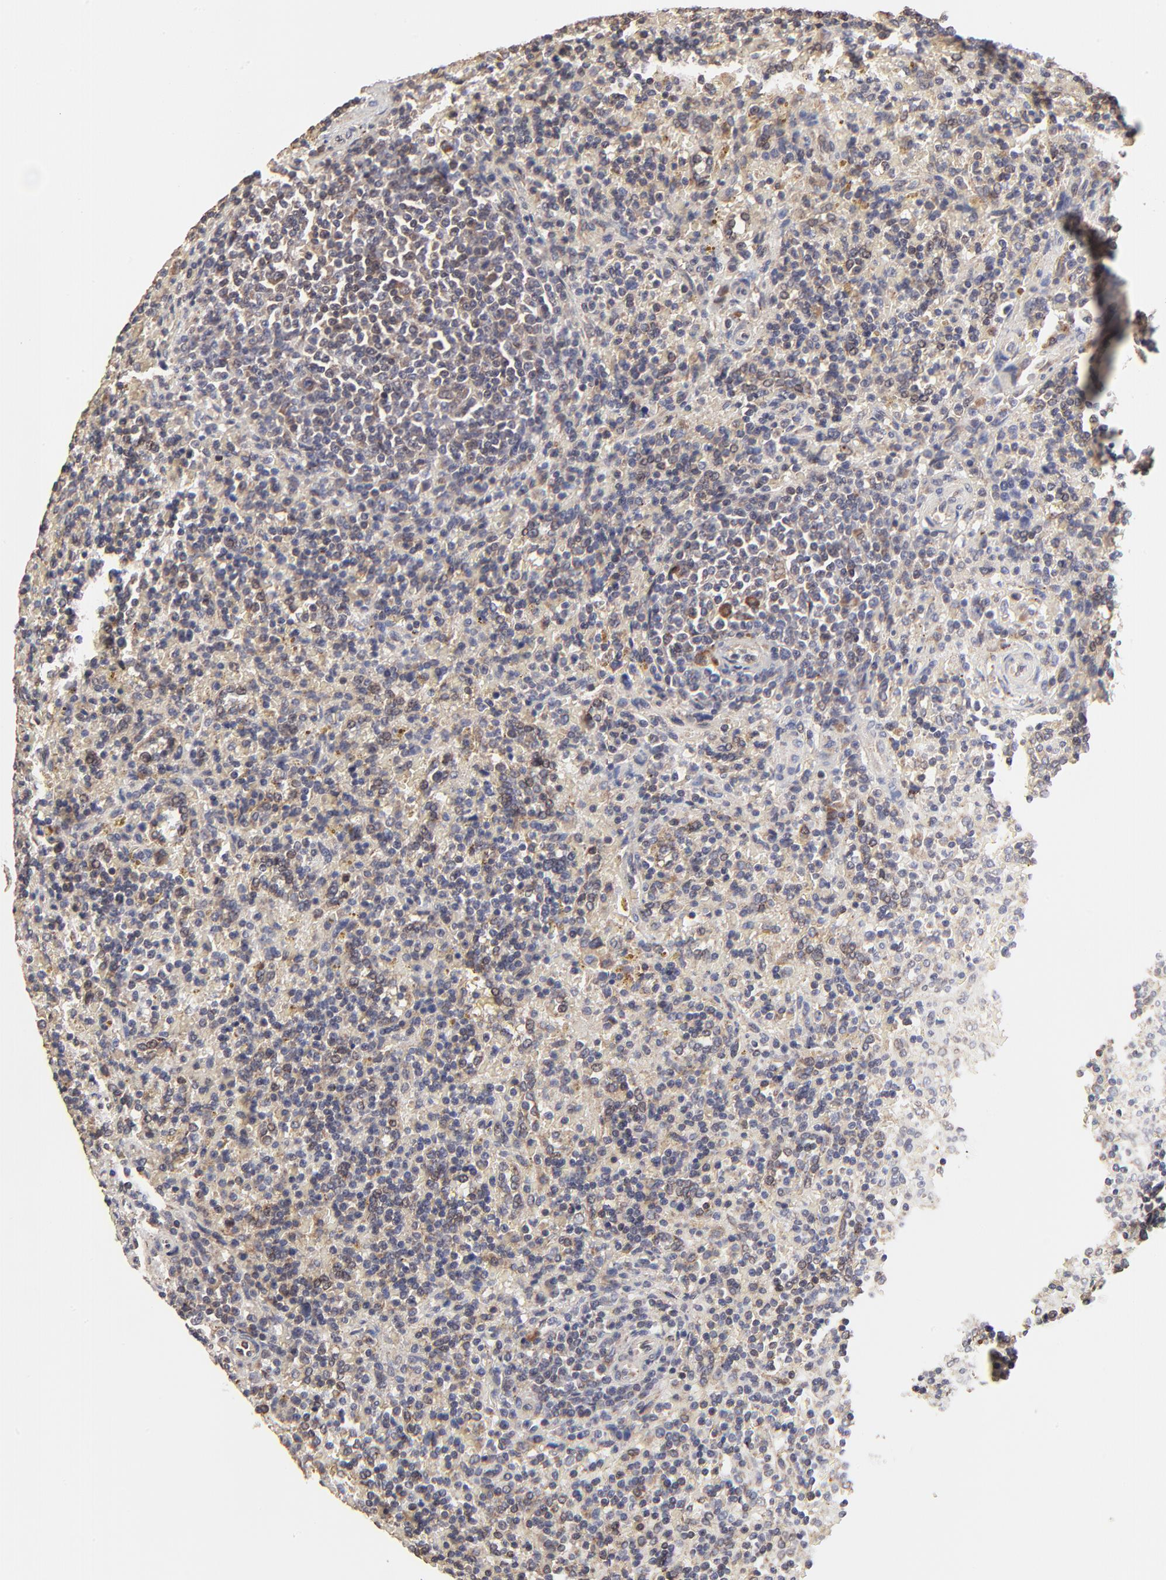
{"staining": {"intensity": "weak", "quantity": "25%-75%", "location": "cytoplasmic/membranous"}, "tissue": "lymphoma", "cell_type": "Tumor cells", "image_type": "cancer", "snomed": [{"axis": "morphology", "description": "Malignant lymphoma, non-Hodgkin's type, Low grade"}, {"axis": "topography", "description": "Spleen"}], "caption": "A brown stain highlights weak cytoplasmic/membranous positivity of a protein in lymphoma tumor cells. (DAB (3,3'-diaminobenzidine) IHC with brightfield microscopy, high magnification).", "gene": "ELP2", "patient": {"sex": "male", "age": 67}}